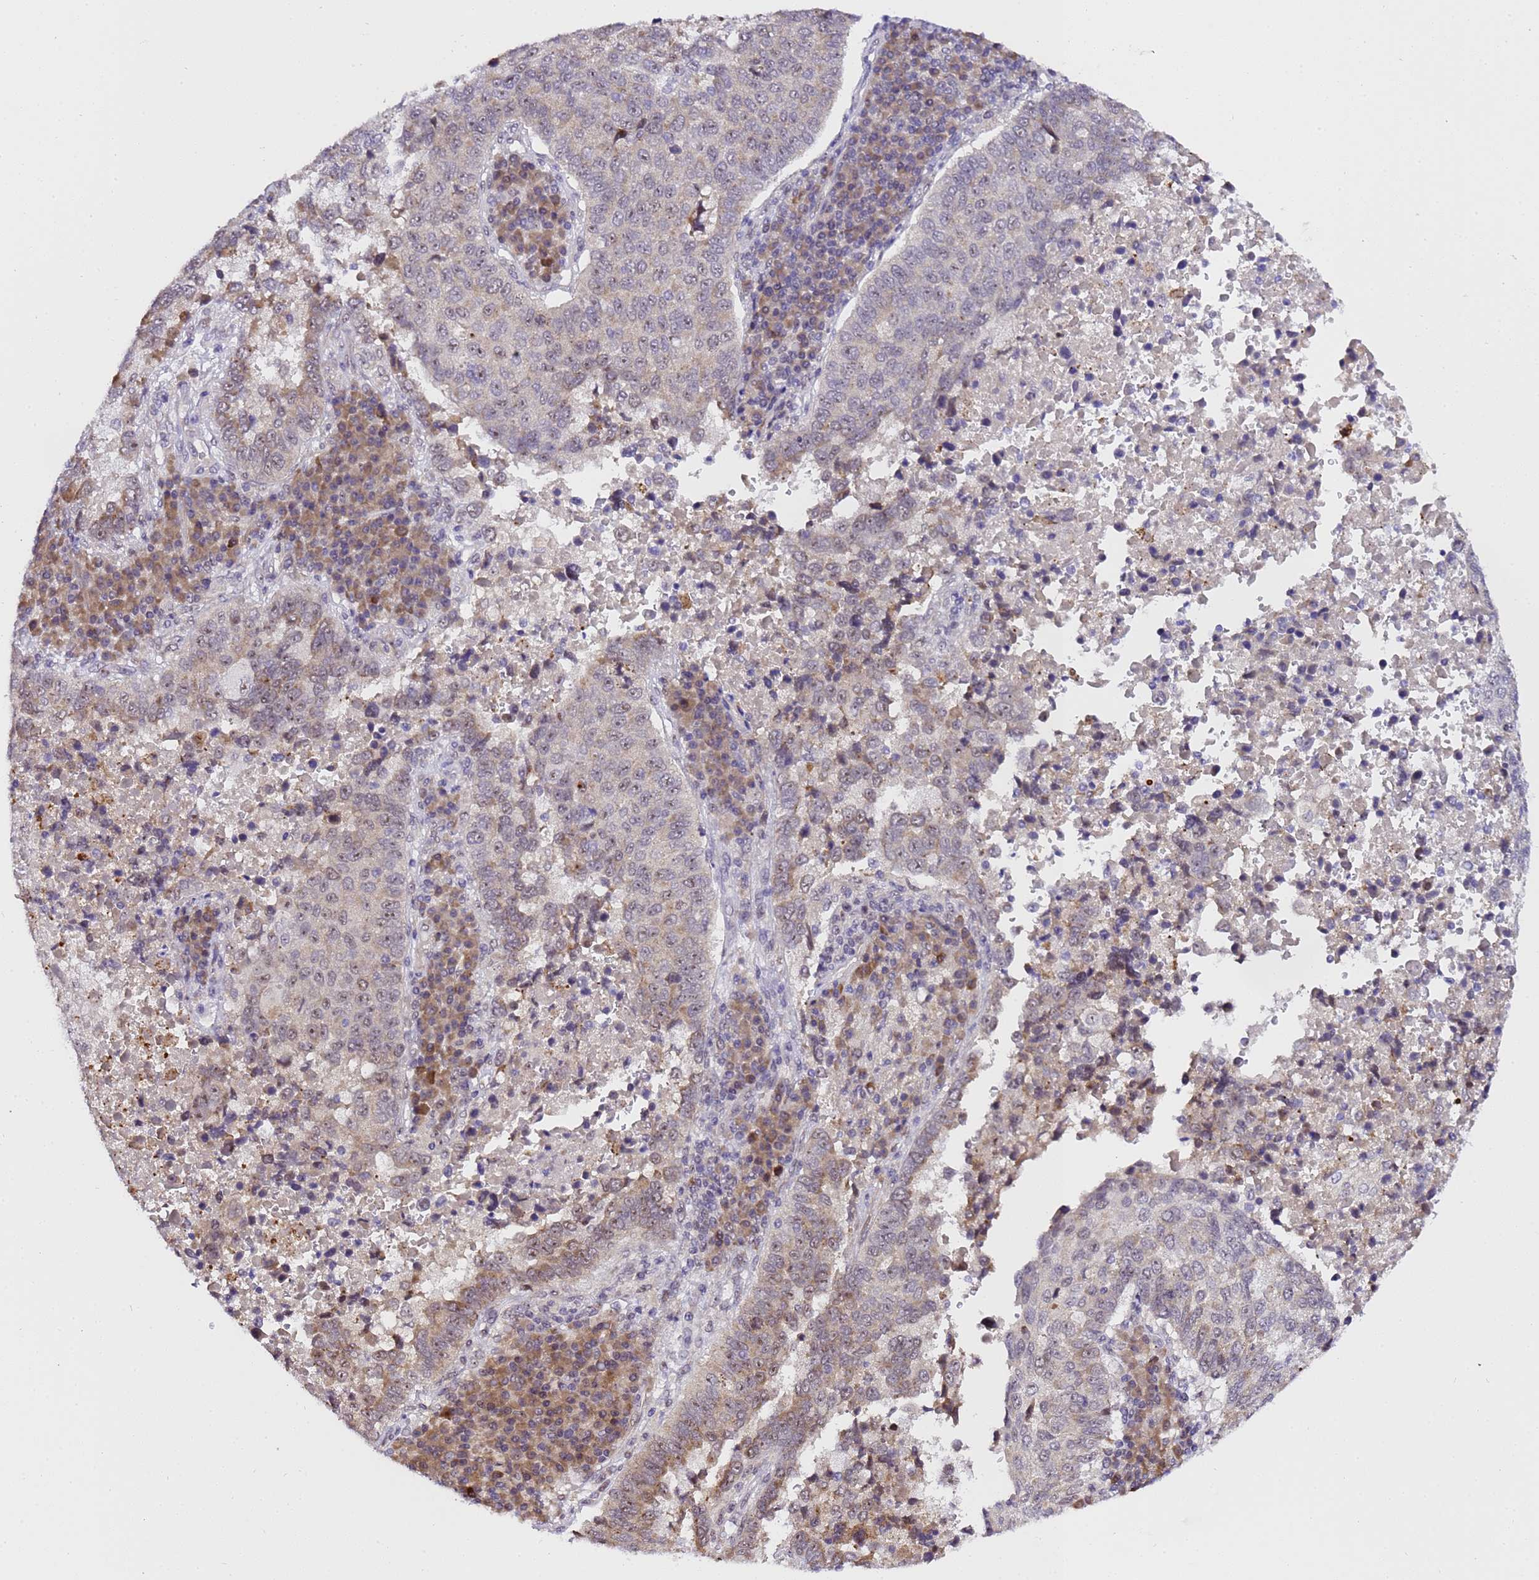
{"staining": {"intensity": "moderate", "quantity": "<25%", "location": "cytoplasmic/membranous,nuclear"}, "tissue": "lung cancer", "cell_type": "Tumor cells", "image_type": "cancer", "snomed": [{"axis": "morphology", "description": "Squamous cell carcinoma, NOS"}, {"axis": "topography", "description": "Lung"}], "caption": "Immunohistochemistry (IHC) image of lung cancer (squamous cell carcinoma) stained for a protein (brown), which demonstrates low levels of moderate cytoplasmic/membranous and nuclear positivity in about <25% of tumor cells.", "gene": "SLX4IP", "patient": {"sex": "male", "age": 73}}